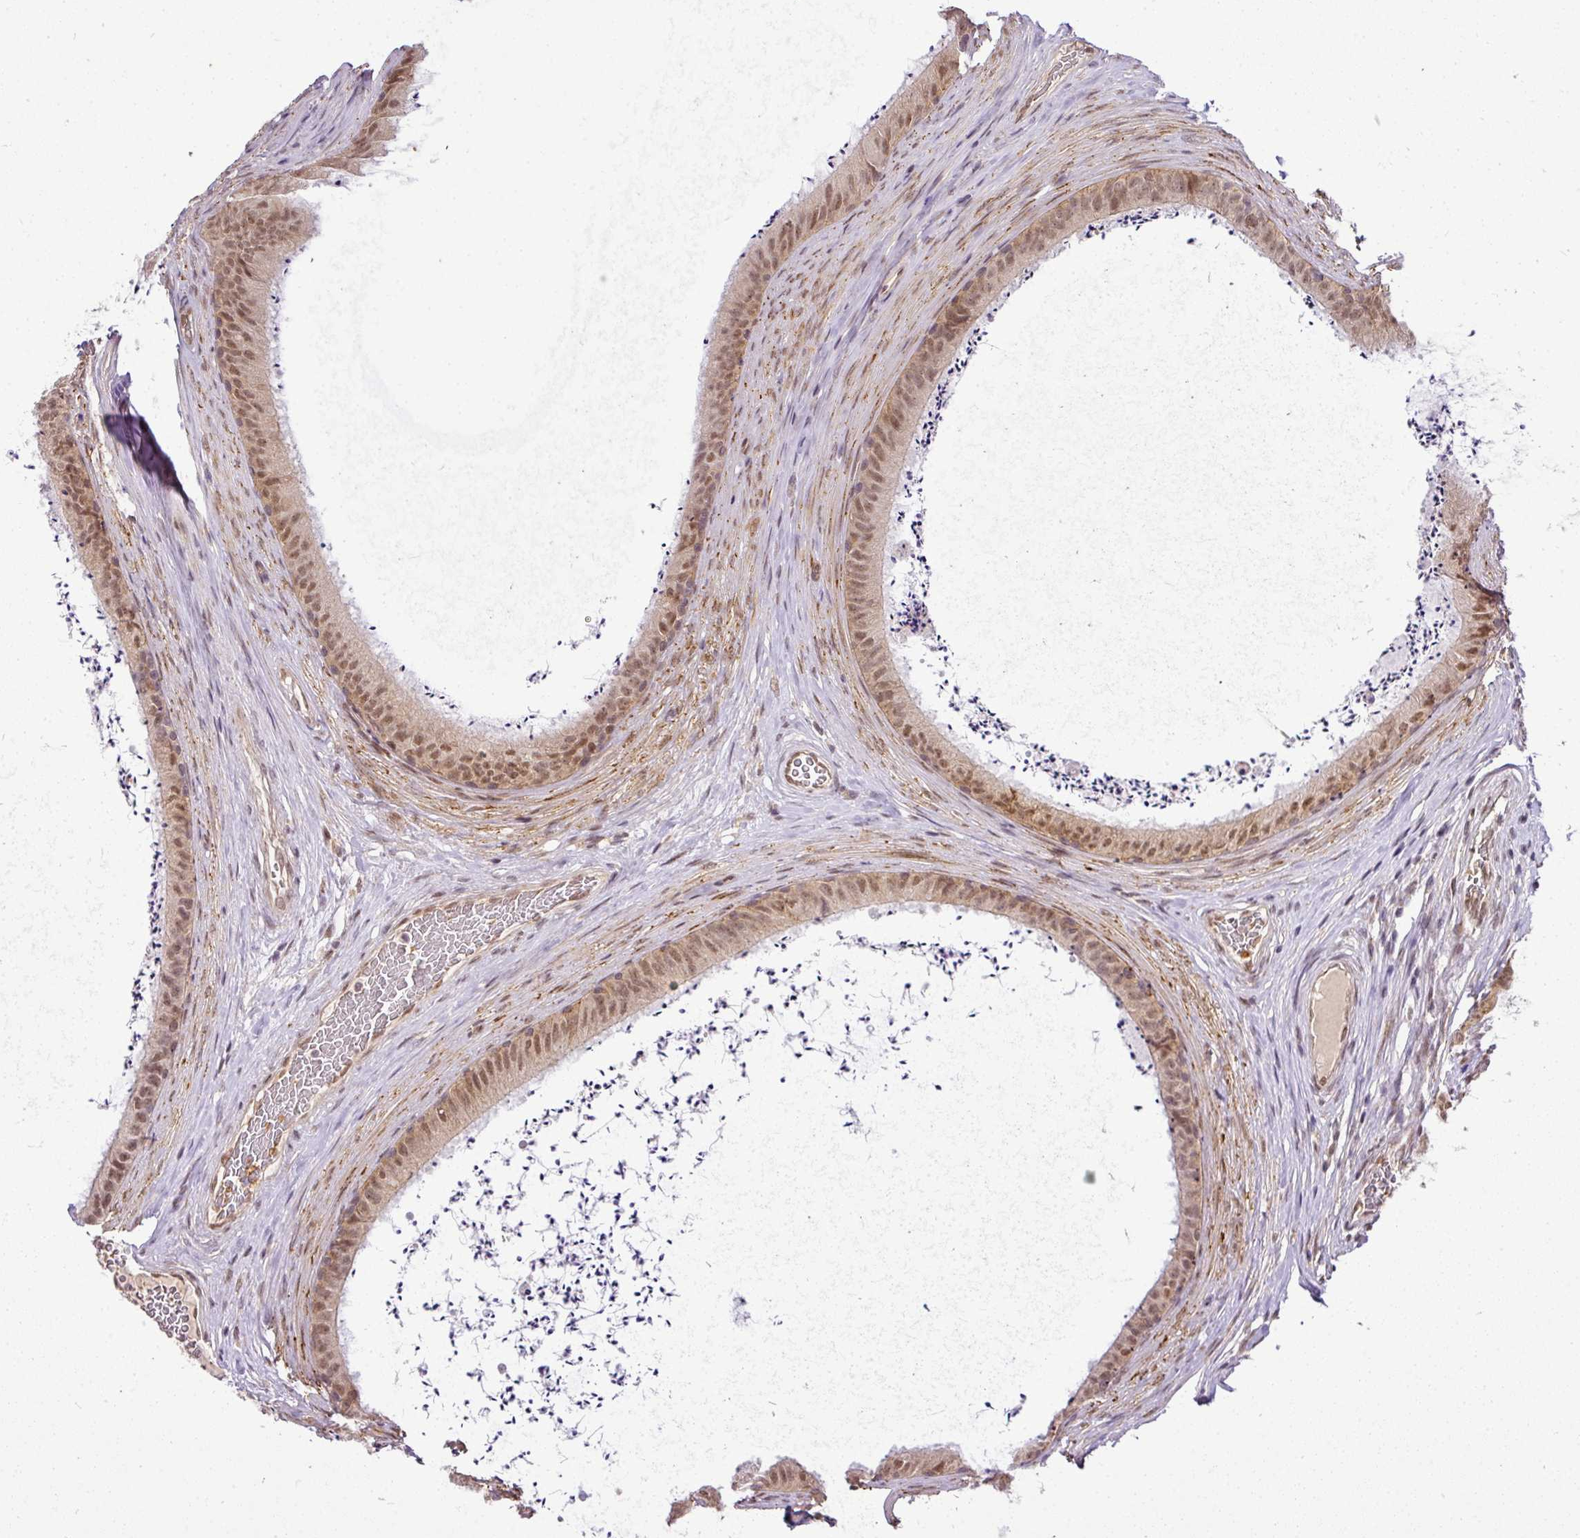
{"staining": {"intensity": "moderate", "quantity": ">75%", "location": "nuclear"}, "tissue": "epididymis", "cell_type": "Glandular cells", "image_type": "normal", "snomed": [{"axis": "morphology", "description": "Normal tissue, NOS"}, {"axis": "topography", "description": "Testis"}, {"axis": "topography", "description": "Epididymis"}], "caption": "Immunohistochemical staining of benign human epididymis displays >75% levels of moderate nuclear protein positivity in approximately >75% of glandular cells.", "gene": "C1orf226", "patient": {"sex": "male", "age": 41}}